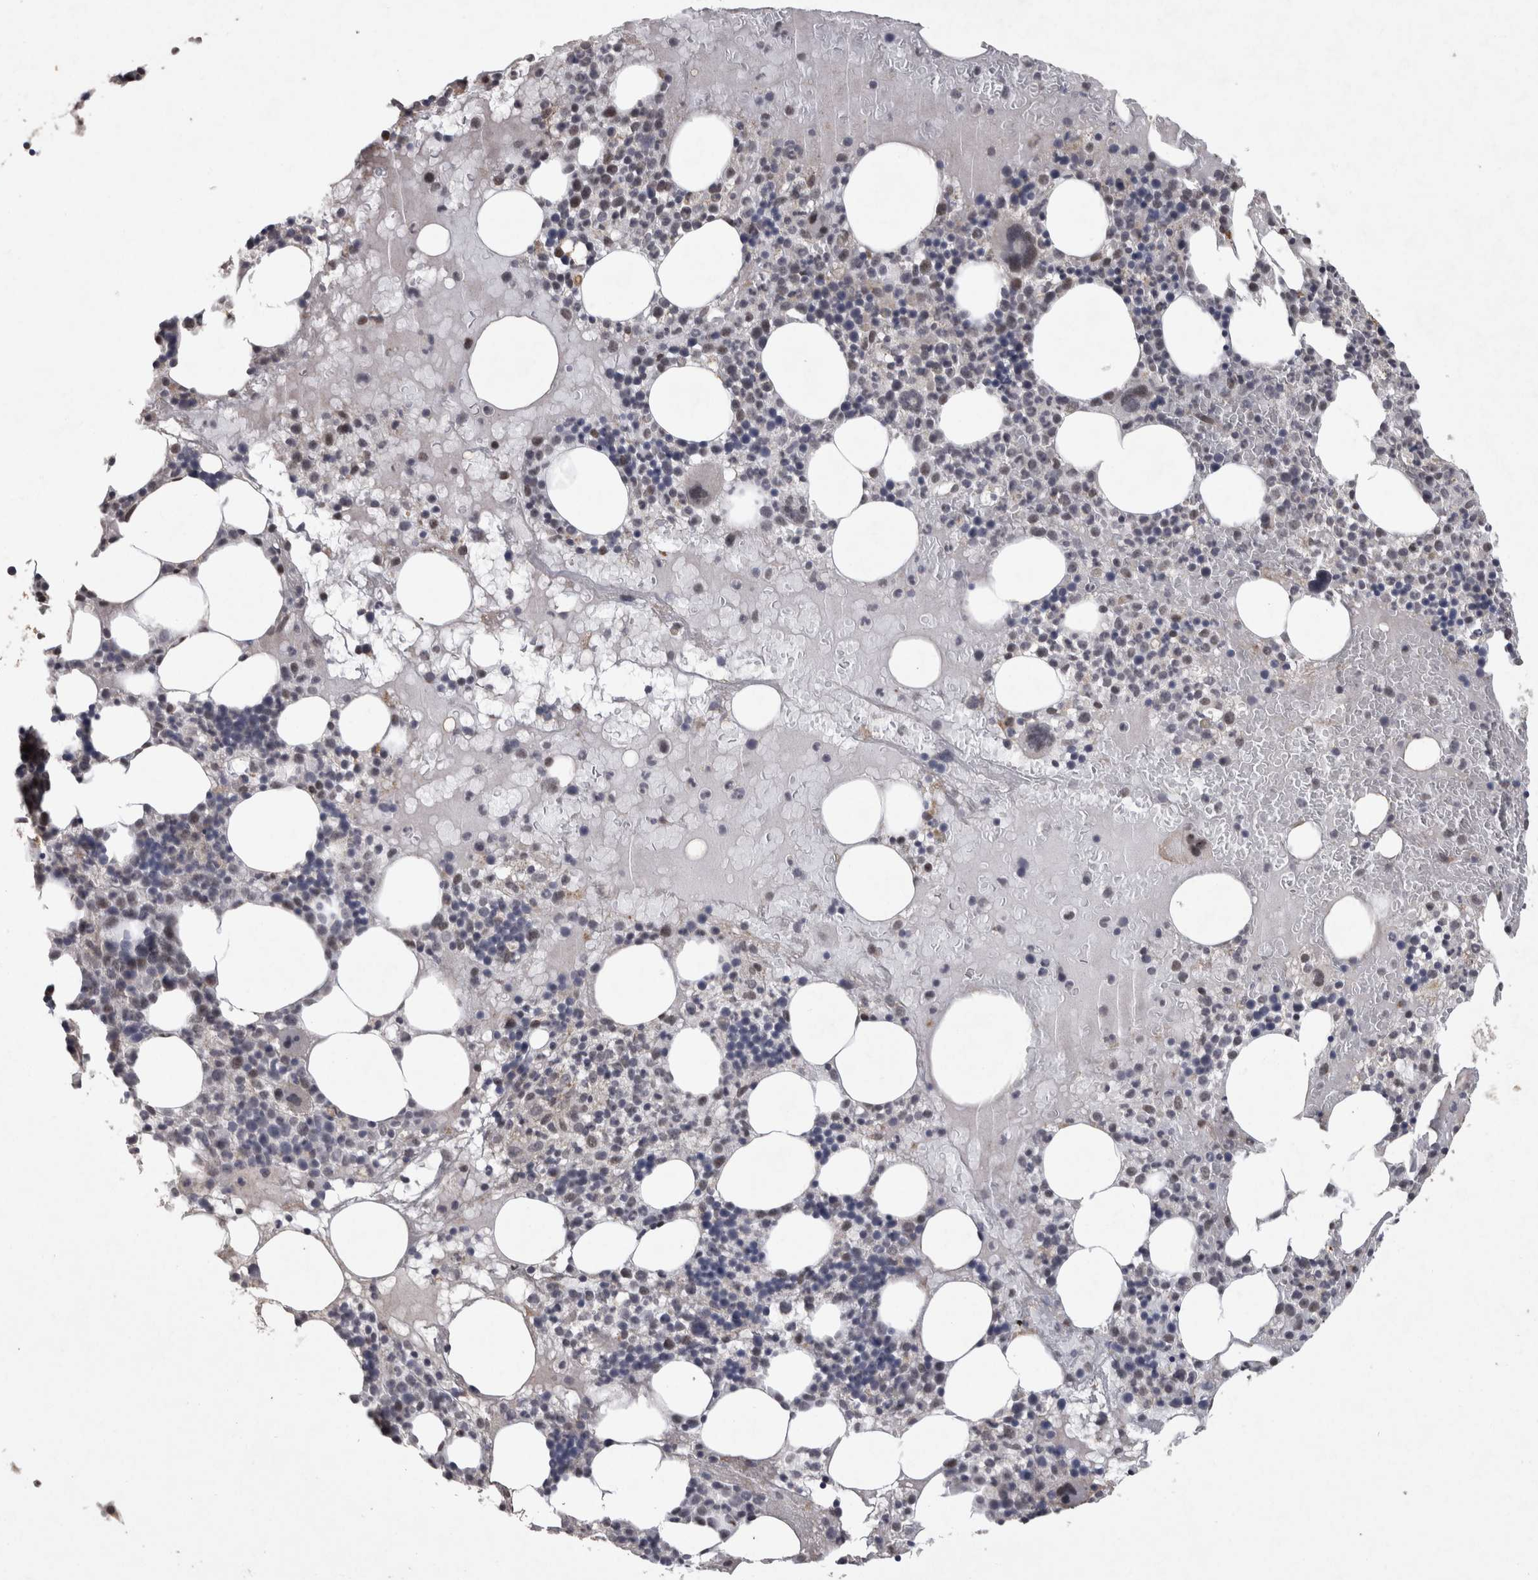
{"staining": {"intensity": "weak", "quantity": "<25%", "location": "nuclear"}, "tissue": "bone marrow", "cell_type": "Hematopoietic cells", "image_type": "normal", "snomed": [{"axis": "morphology", "description": "Normal tissue, NOS"}, {"axis": "morphology", "description": "Inflammation, NOS"}, {"axis": "topography", "description": "Bone marrow"}], "caption": "DAB (3,3'-diaminobenzidine) immunohistochemical staining of normal human bone marrow shows no significant positivity in hematopoietic cells. (Immunohistochemistry, brightfield microscopy, high magnification).", "gene": "MEP1A", "patient": {"sex": "female", "age": 77}}